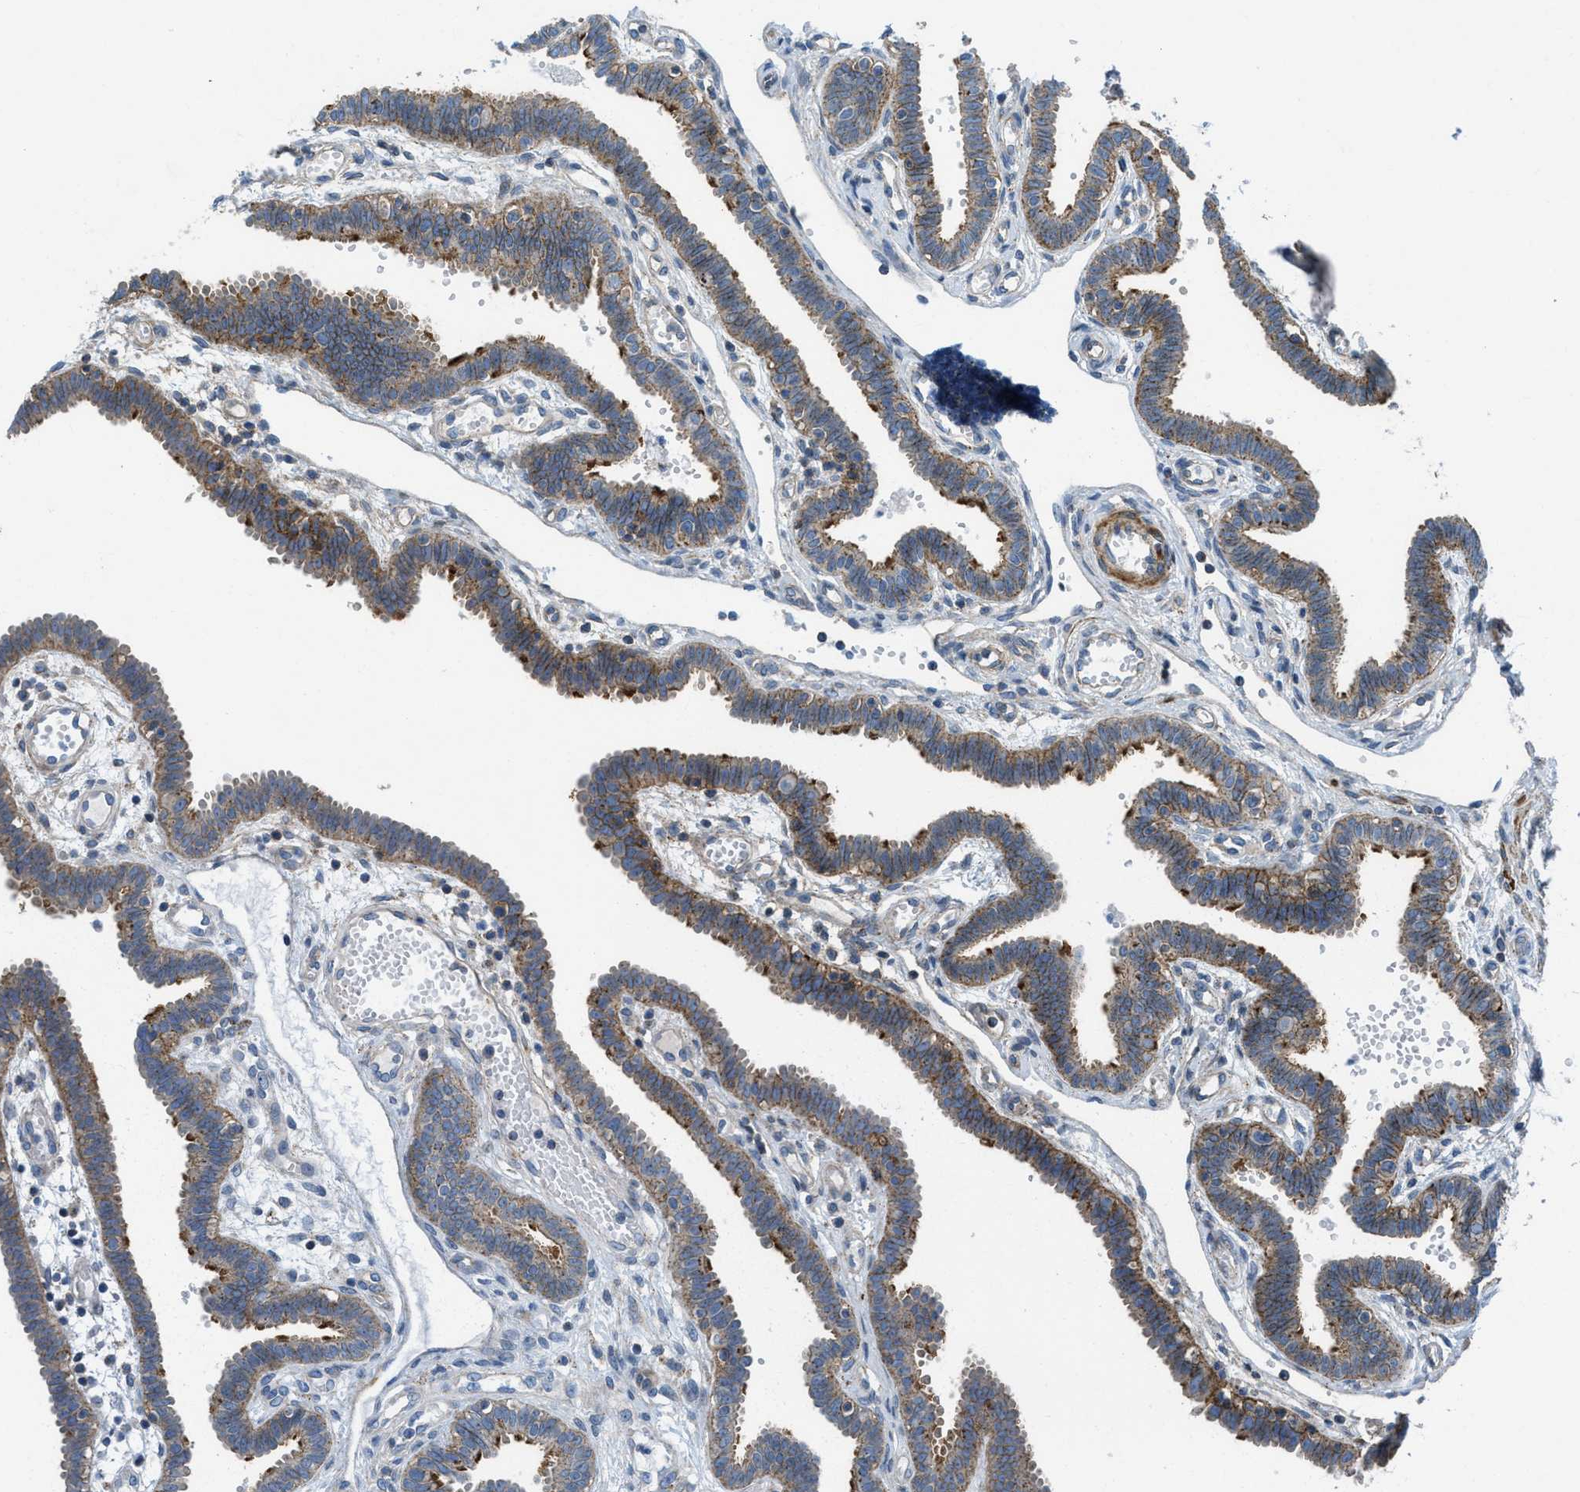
{"staining": {"intensity": "strong", "quantity": "25%-75%", "location": "cytoplasmic/membranous"}, "tissue": "fallopian tube", "cell_type": "Glandular cells", "image_type": "normal", "snomed": [{"axis": "morphology", "description": "Normal tissue, NOS"}, {"axis": "topography", "description": "Fallopian tube"}, {"axis": "topography", "description": "Placenta"}], "caption": "Fallopian tube stained with DAB (3,3'-diaminobenzidine) IHC demonstrates high levels of strong cytoplasmic/membranous staining in approximately 25%-75% of glandular cells. (IHC, brightfield microscopy, high magnification).", "gene": "MFSD13A", "patient": {"sex": "female", "age": 32}}